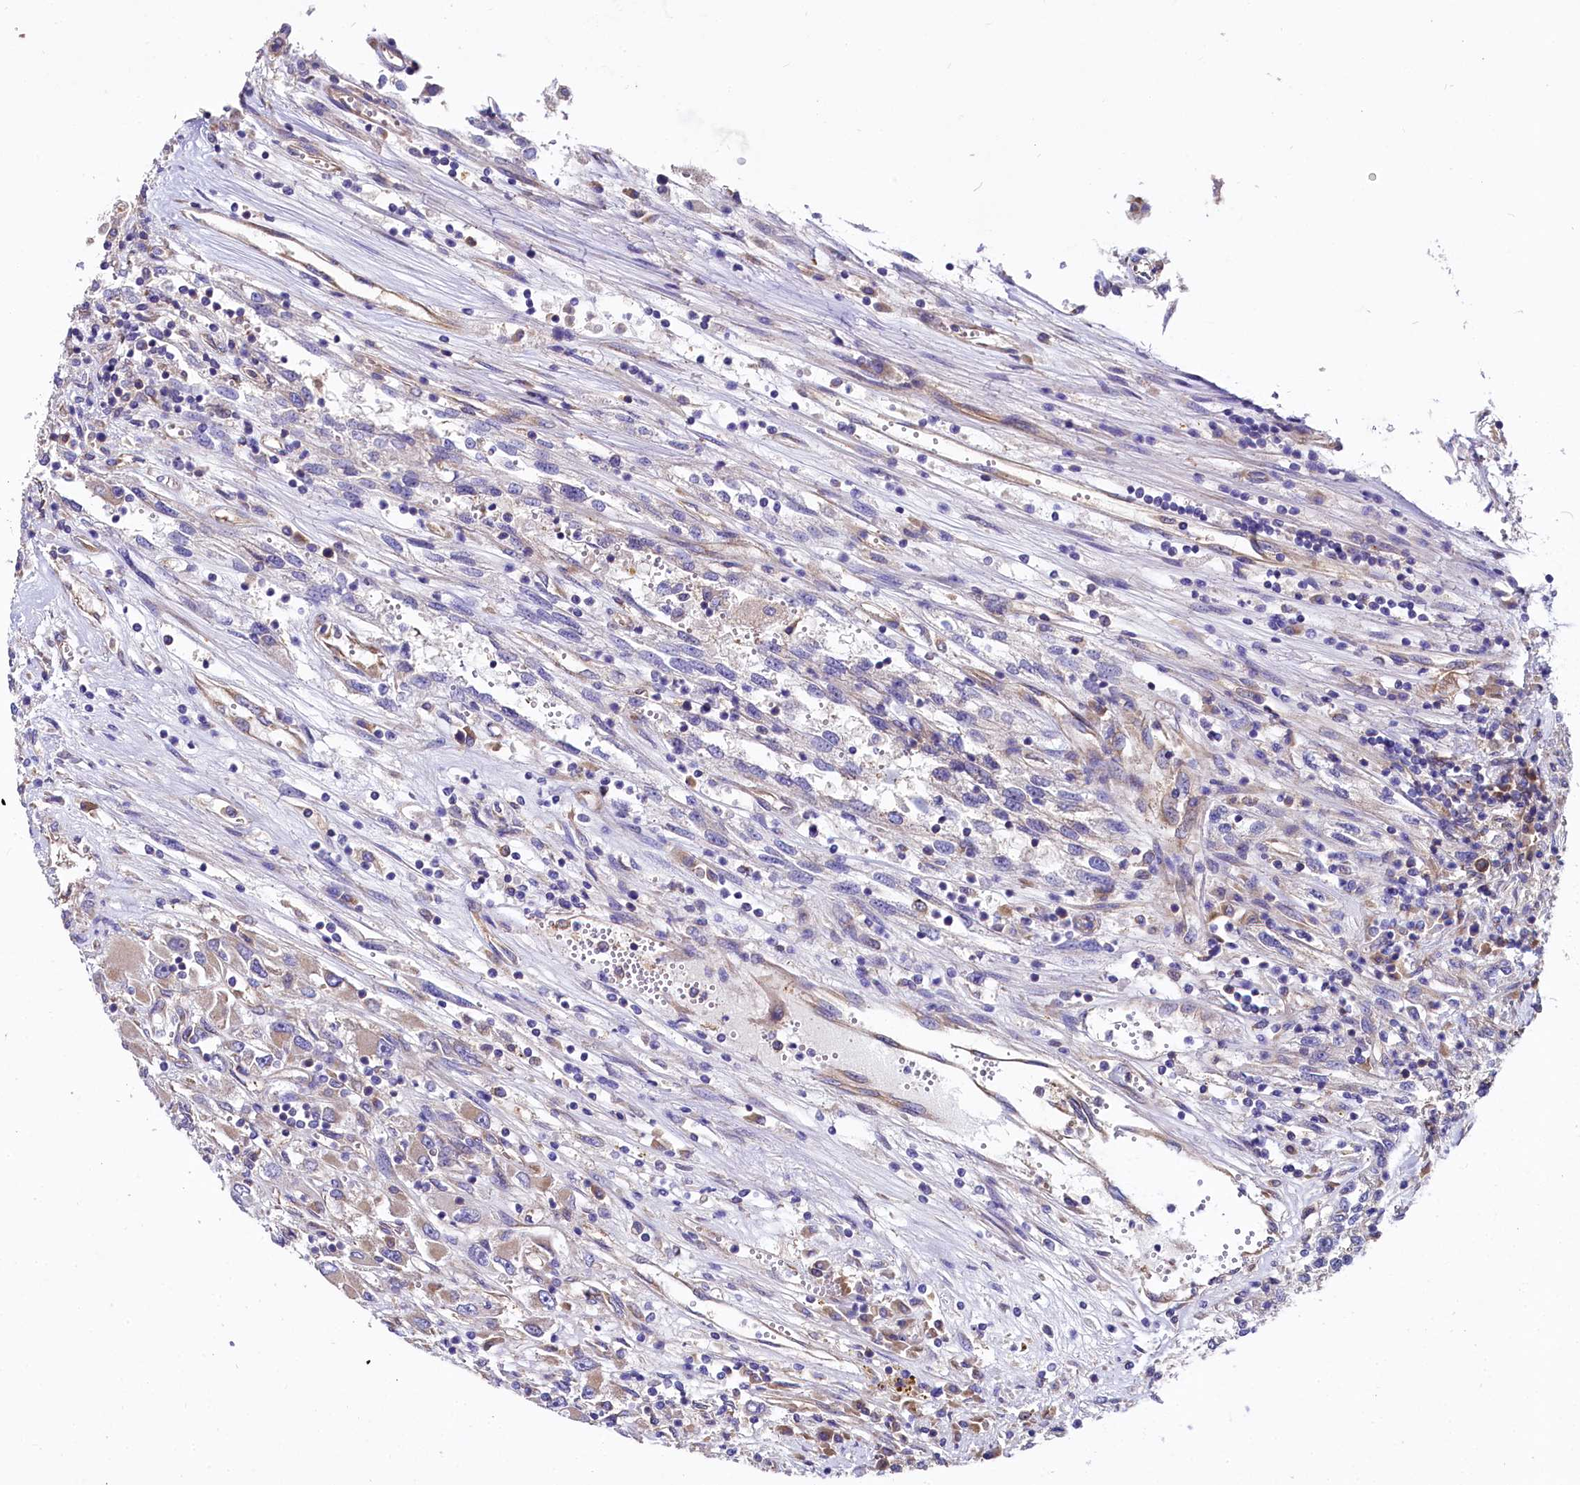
{"staining": {"intensity": "weak", "quantity": "25%-75%", "location": "cytoplasmic/membranous"}, "tissue": "renal cancer", "cell_type": "Tumor cells", "image_type": "cancer", "snomed": [{"axis": "morphology", "description": "Adenocarcinoma, NOS"}, {"axis": "topography", "description": "Kidney"}], "caption": "This is a micrograph of immunohistochemistry staining of renal cancer, which shows weak staining in the cytoplasmic/membranous of tumor cells.", "gene": "QARS1", "patient": {"sex": "female", "age": 52}}